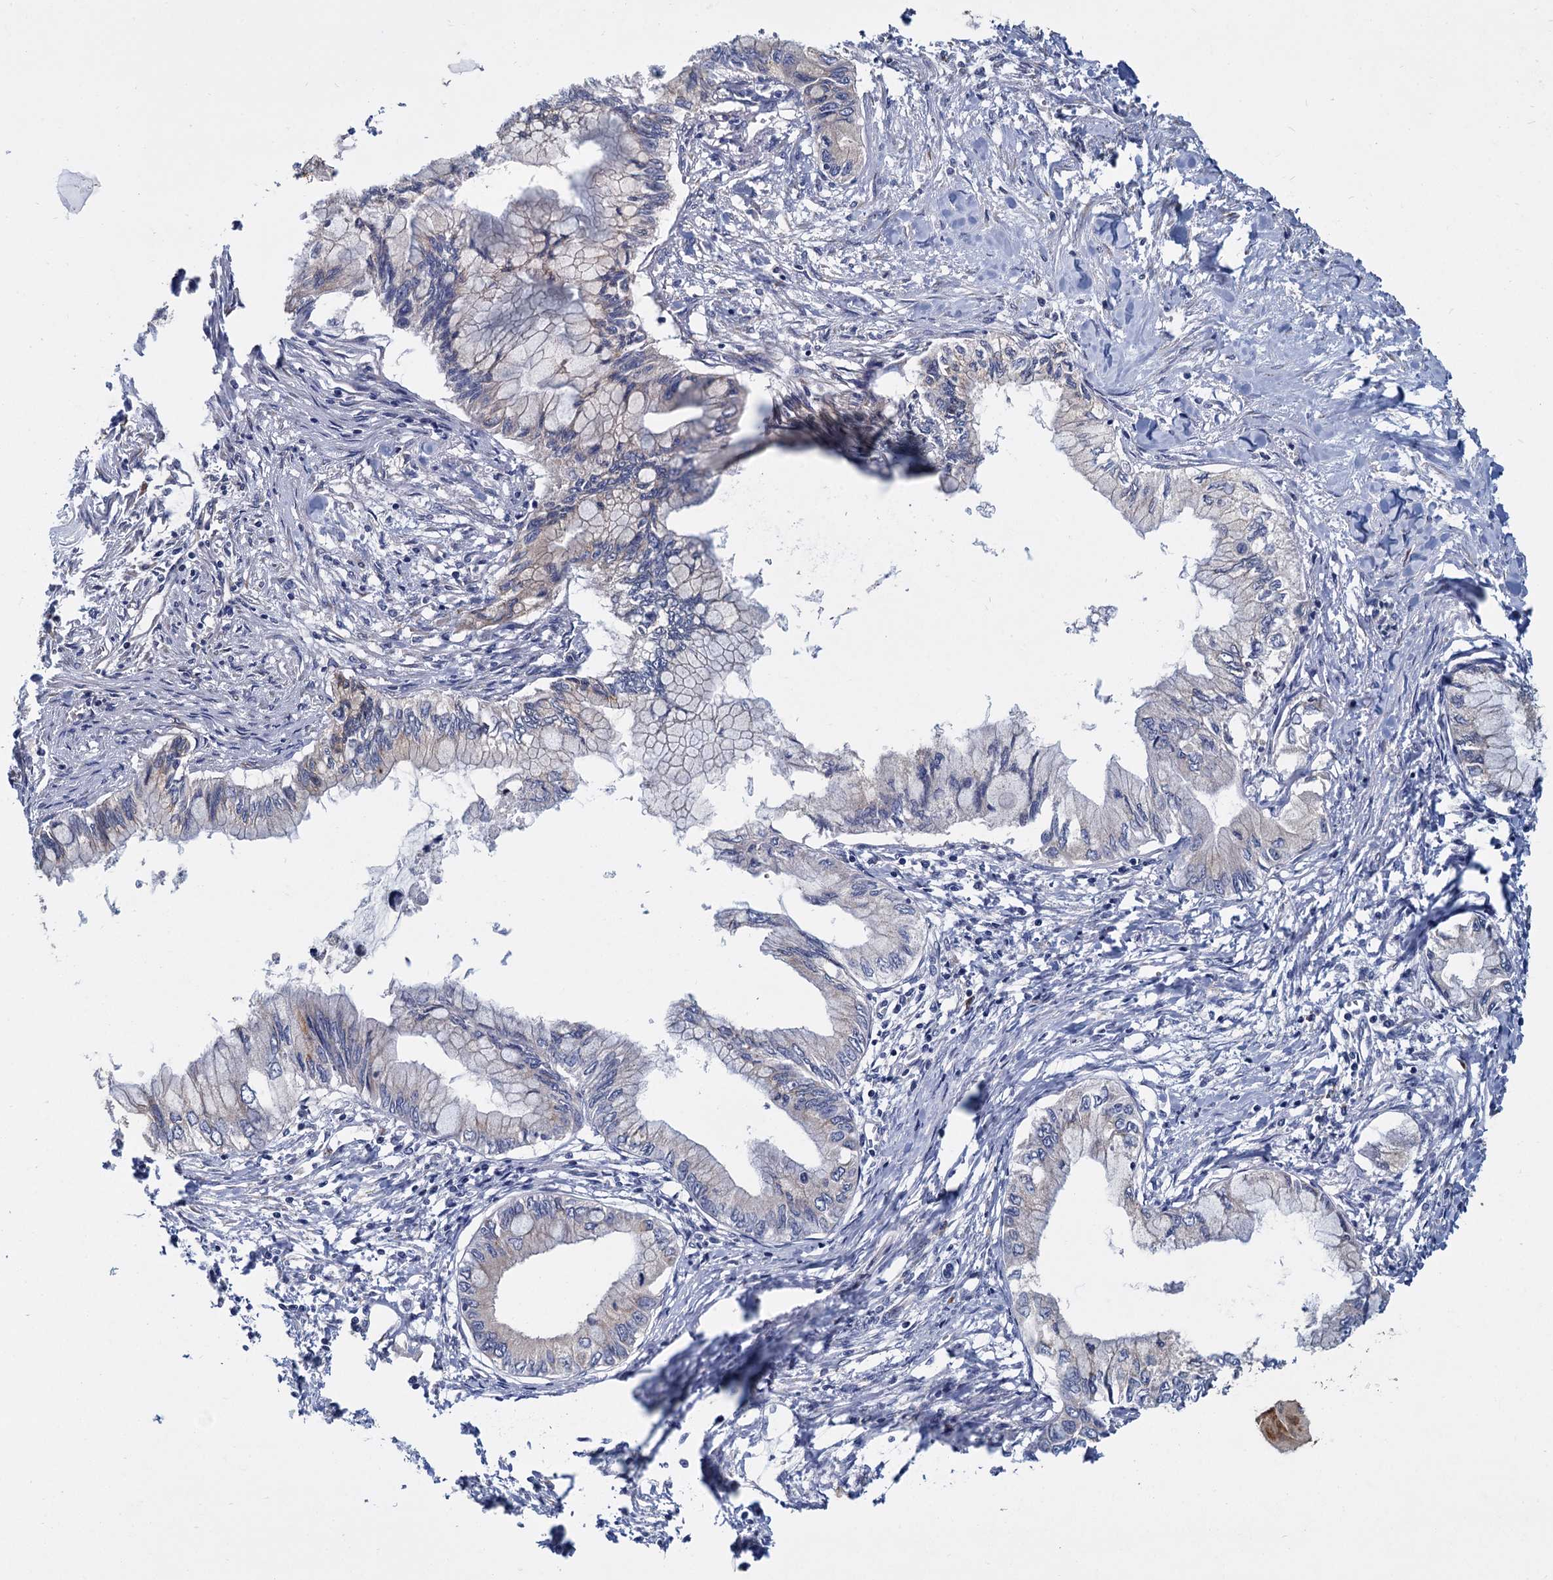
{"staining": {"intensity": "weak", "quantity": "<25%", "location": "cytoplasmic/membranous"}, "tissue": "pancreatic cancer", "cell_type": "Tumor cells", "image_type": "cancer", "snomed": [{"axis": "morphology", "description": "Adenocarcinoma, NOS"}, {"axis": "topography", "description": "Pancreas"}], "caption": "High magnification brightfield microscopy of pancreatic cancer stained with DAB (brown) and counterstained with hematoxylin (blue): tumor cells show no significant staining. (IHC, brightfield microscopy, high magnification).", "gene": "LRRC51", "patient": {"sex": "male", "age": 48}}